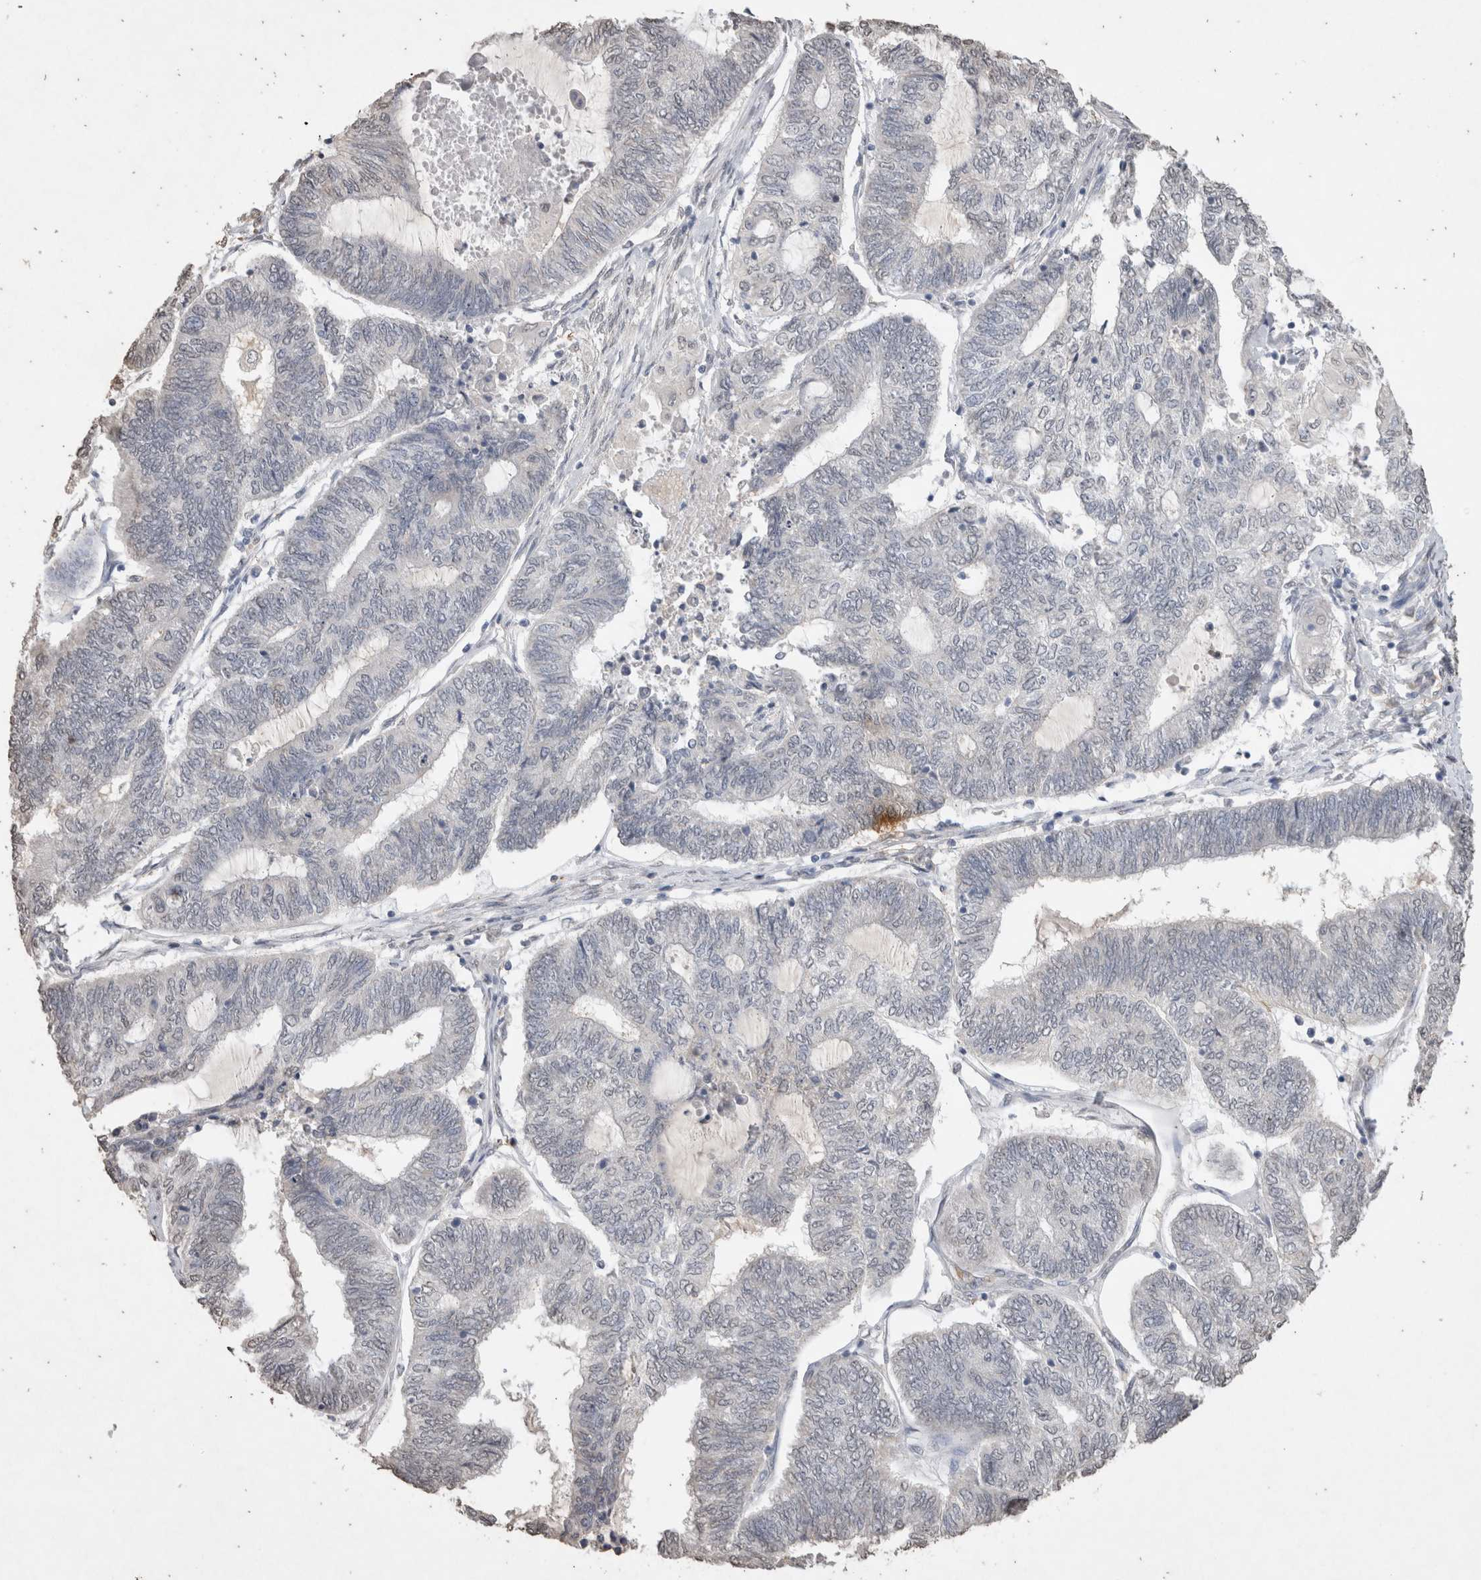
{"staining": {"intensity": "negative", "quantity": "none", "location": "none"}, "tissue": "endometrial cancer", "cell_type": "Tumor cells", "image_type": "cancer", "snomed": [{"axis": "morphology", "description": "Adenocarcinoma, NOS"}, {"axis": "topography", "description": "Uterus"}, {"axis": "topography", "description": "Endometrium"}], "caption": "High power microscopy image of an IHC histopathology image of adenocarcinoma (endometrial), revealing no significant expression in tumor cells.", "gene": "LGALS2", "patient": {"sex": "female", "age": 70}}